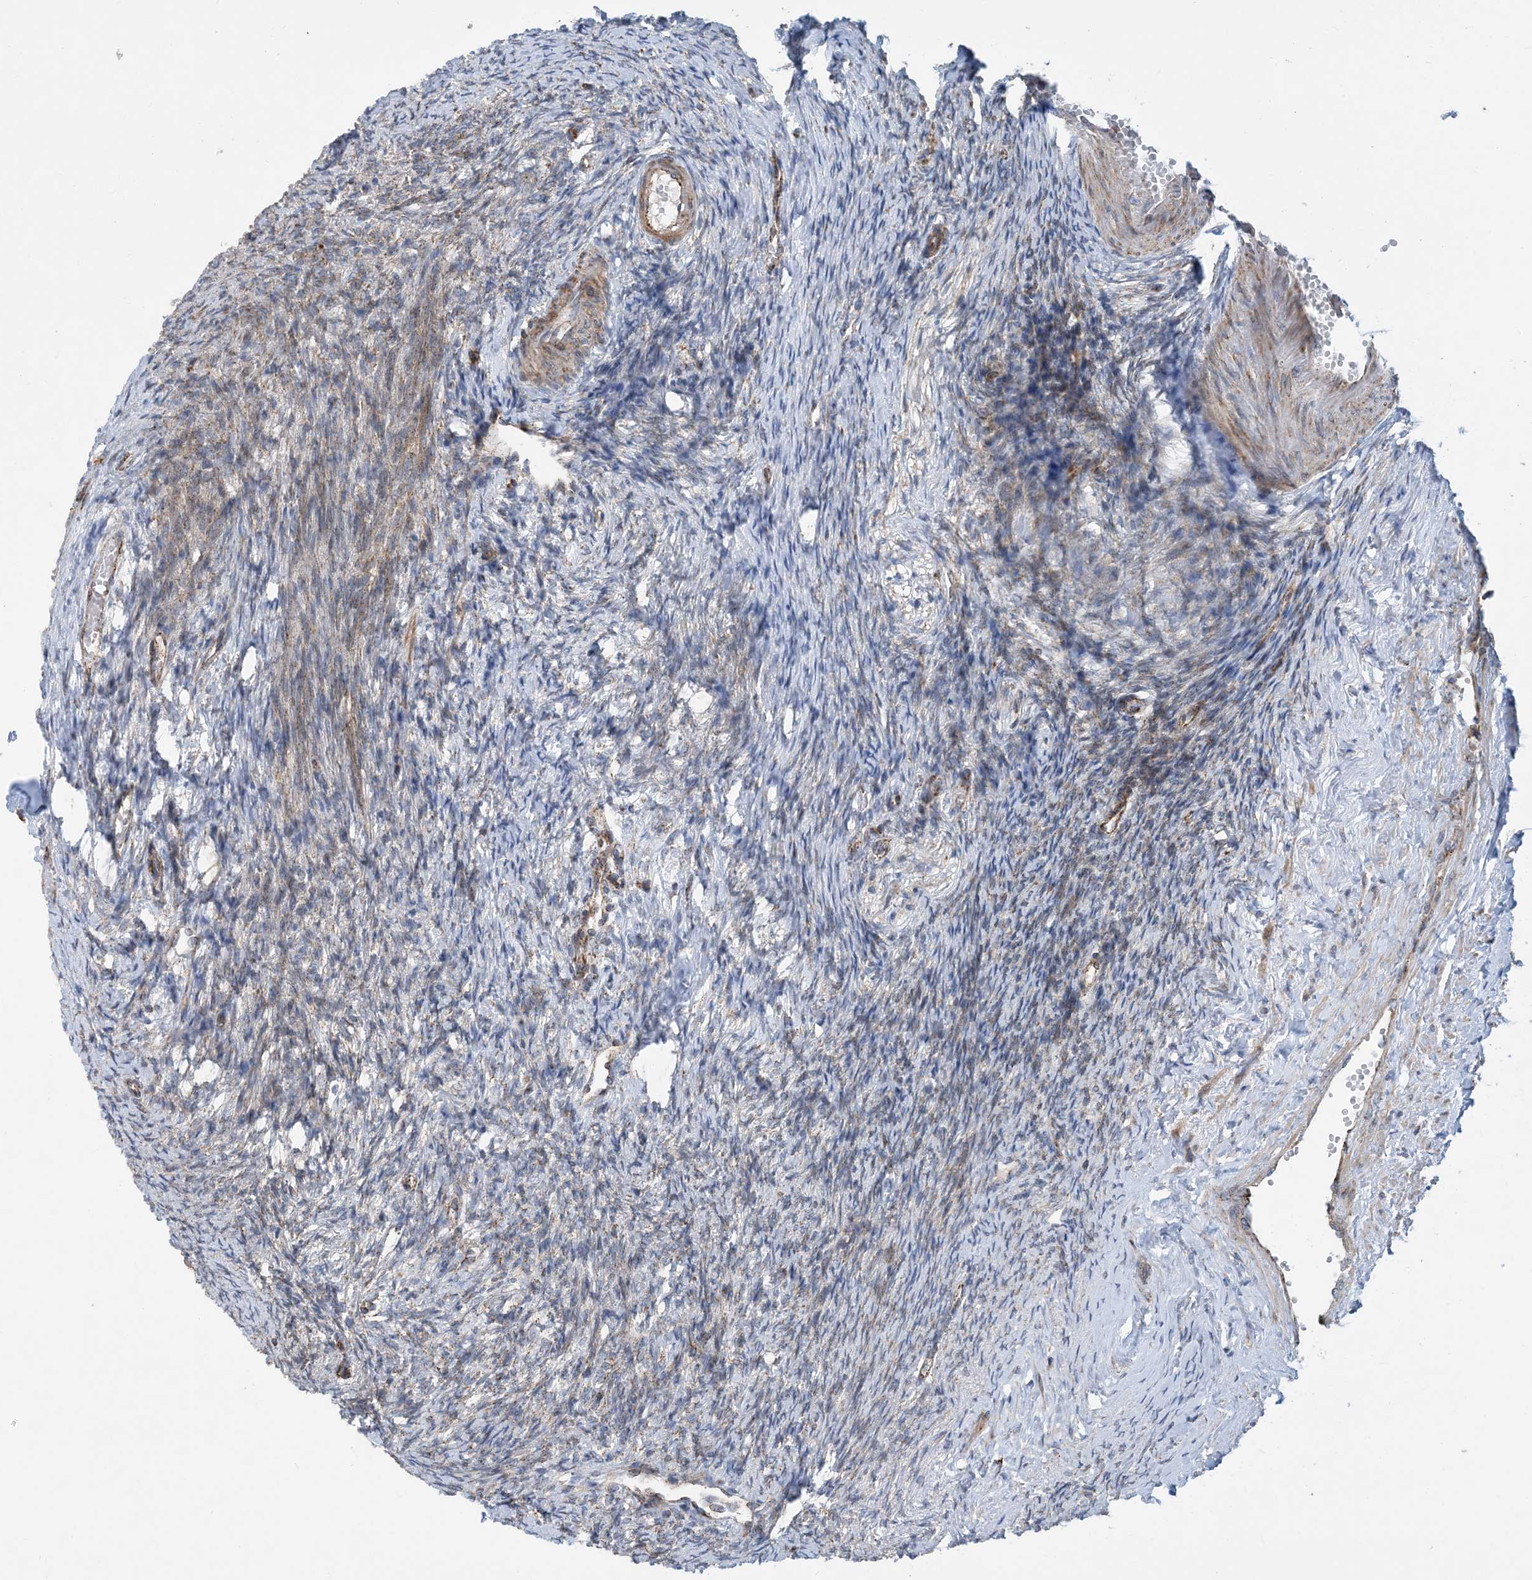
{"staining": {"intensity": "strong", "quantity": ">75%", "location": "cytoplasmic/membranous"}, "tissue": "ovary", "cell_type": "Follicle cells", "image_type": "normal", "snomed": [{"axis": "morphology", "description": "Normal tissue, NOS"}, {"axis": "morphology", "description": "Cyst, NOS"}, {"axis": "topography", "description": "Ovary"}], "caption": "Immunohistochemical staining of unremarkable ovary exhibits strong cytoplasmic/membranous protein expression in about >75% of follicle cells.", "gene": "PCDHGA1", "patient": {"sex": "female", "age": 33}}